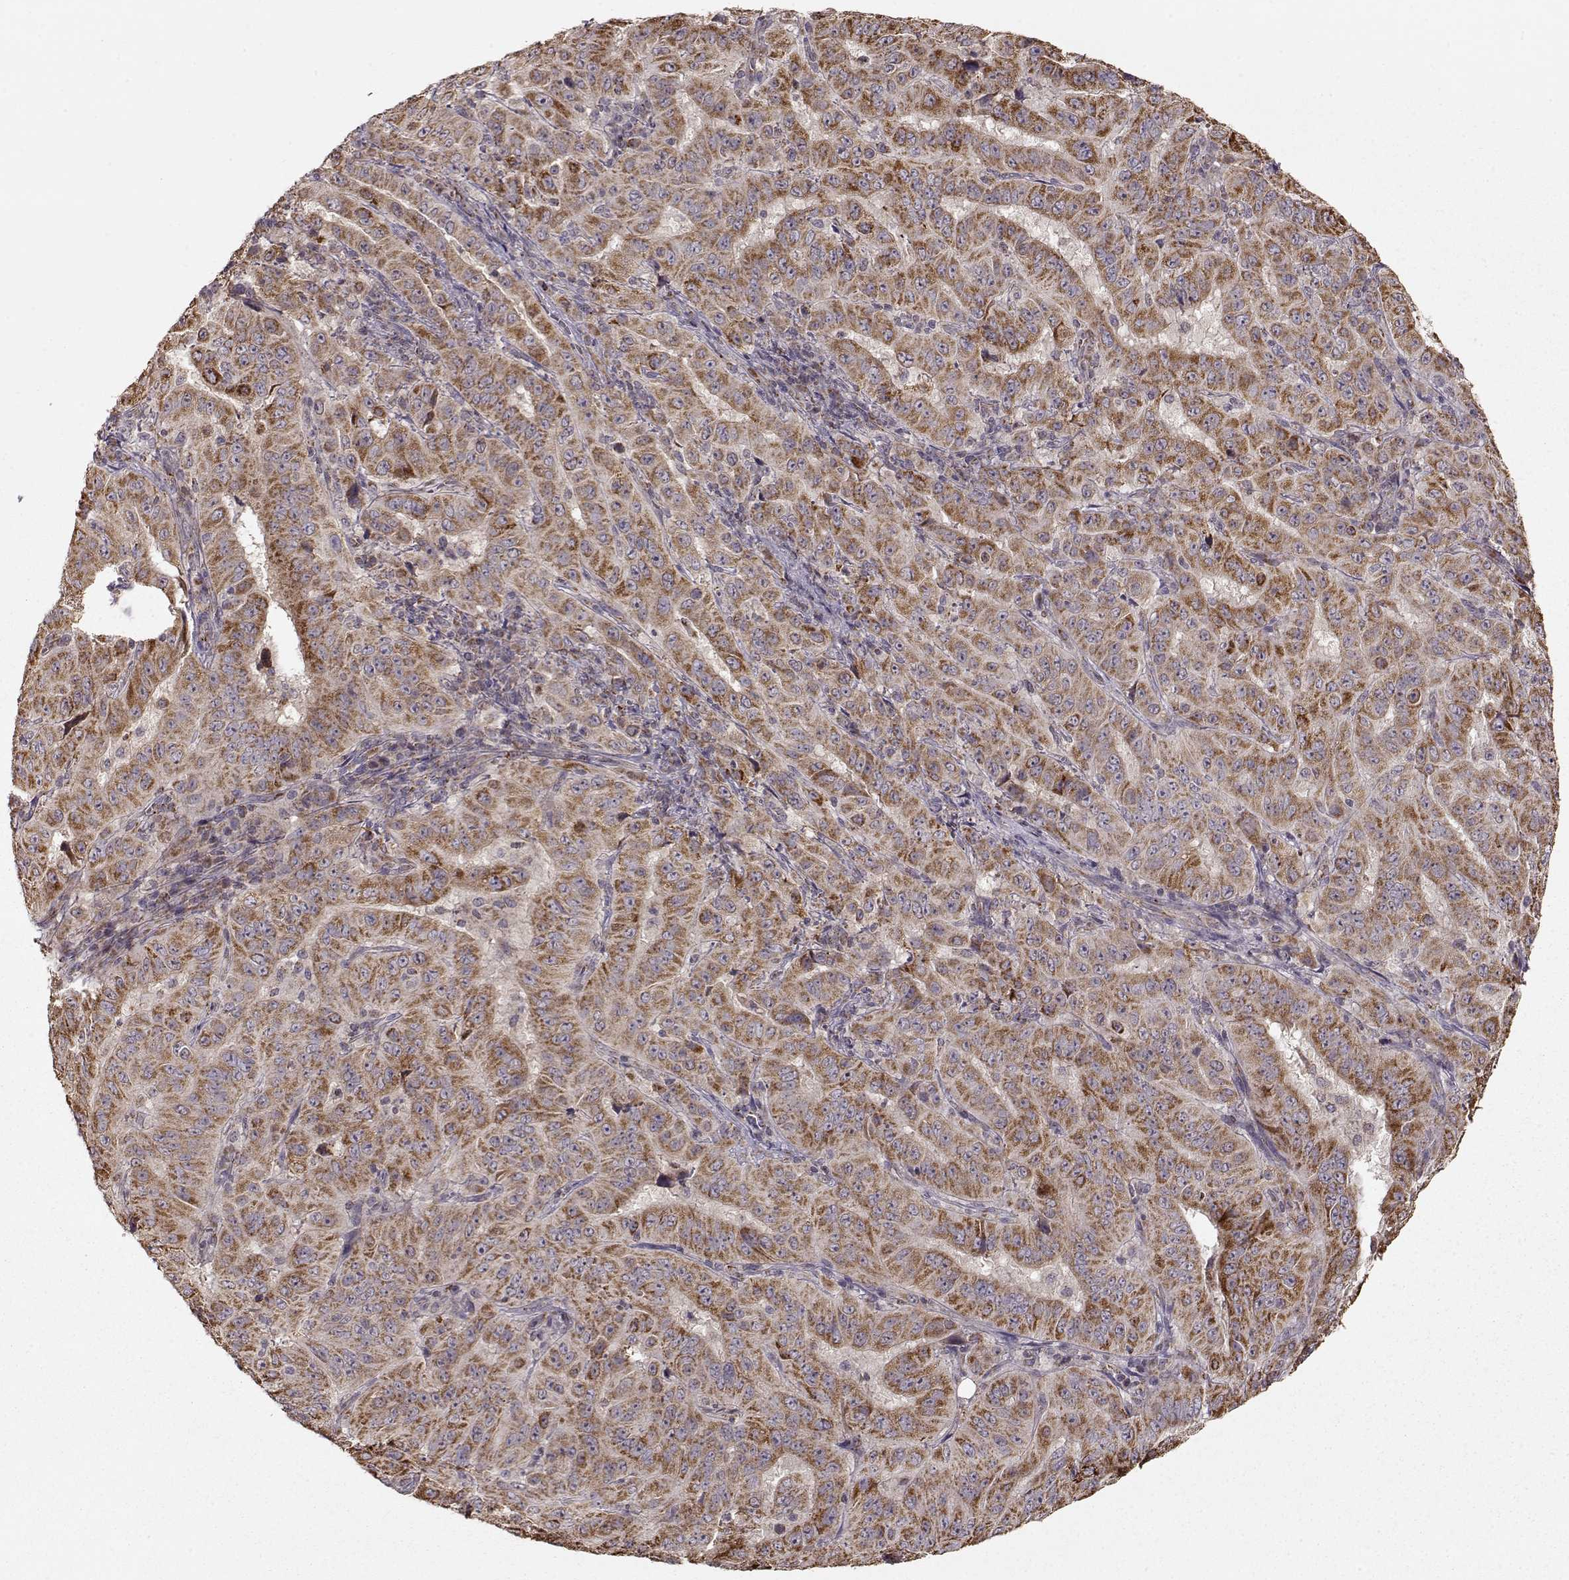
{"staining": {"intensity": "strong", "quantity": ">75%", "location": "cytoplasmic/membranous"}, "tissue": "pancreatic cancer", "cell_type": "Tumor cells", "image_type": "cancer", "snomed": [{"axis": "morphology", "description": "Adenocarcinoma, NOS"}, {"axis": "topography", "description": "Pancreas"}], "caption": "Immunohistochemistry (IHC) of pancreatic cancer exhibits high levels of strong cytoplasmic/membranous positivity in approximately >75% of tumor cells.", "gene": "CMTM3", "patient": {"sex": "male", "age": 63}}